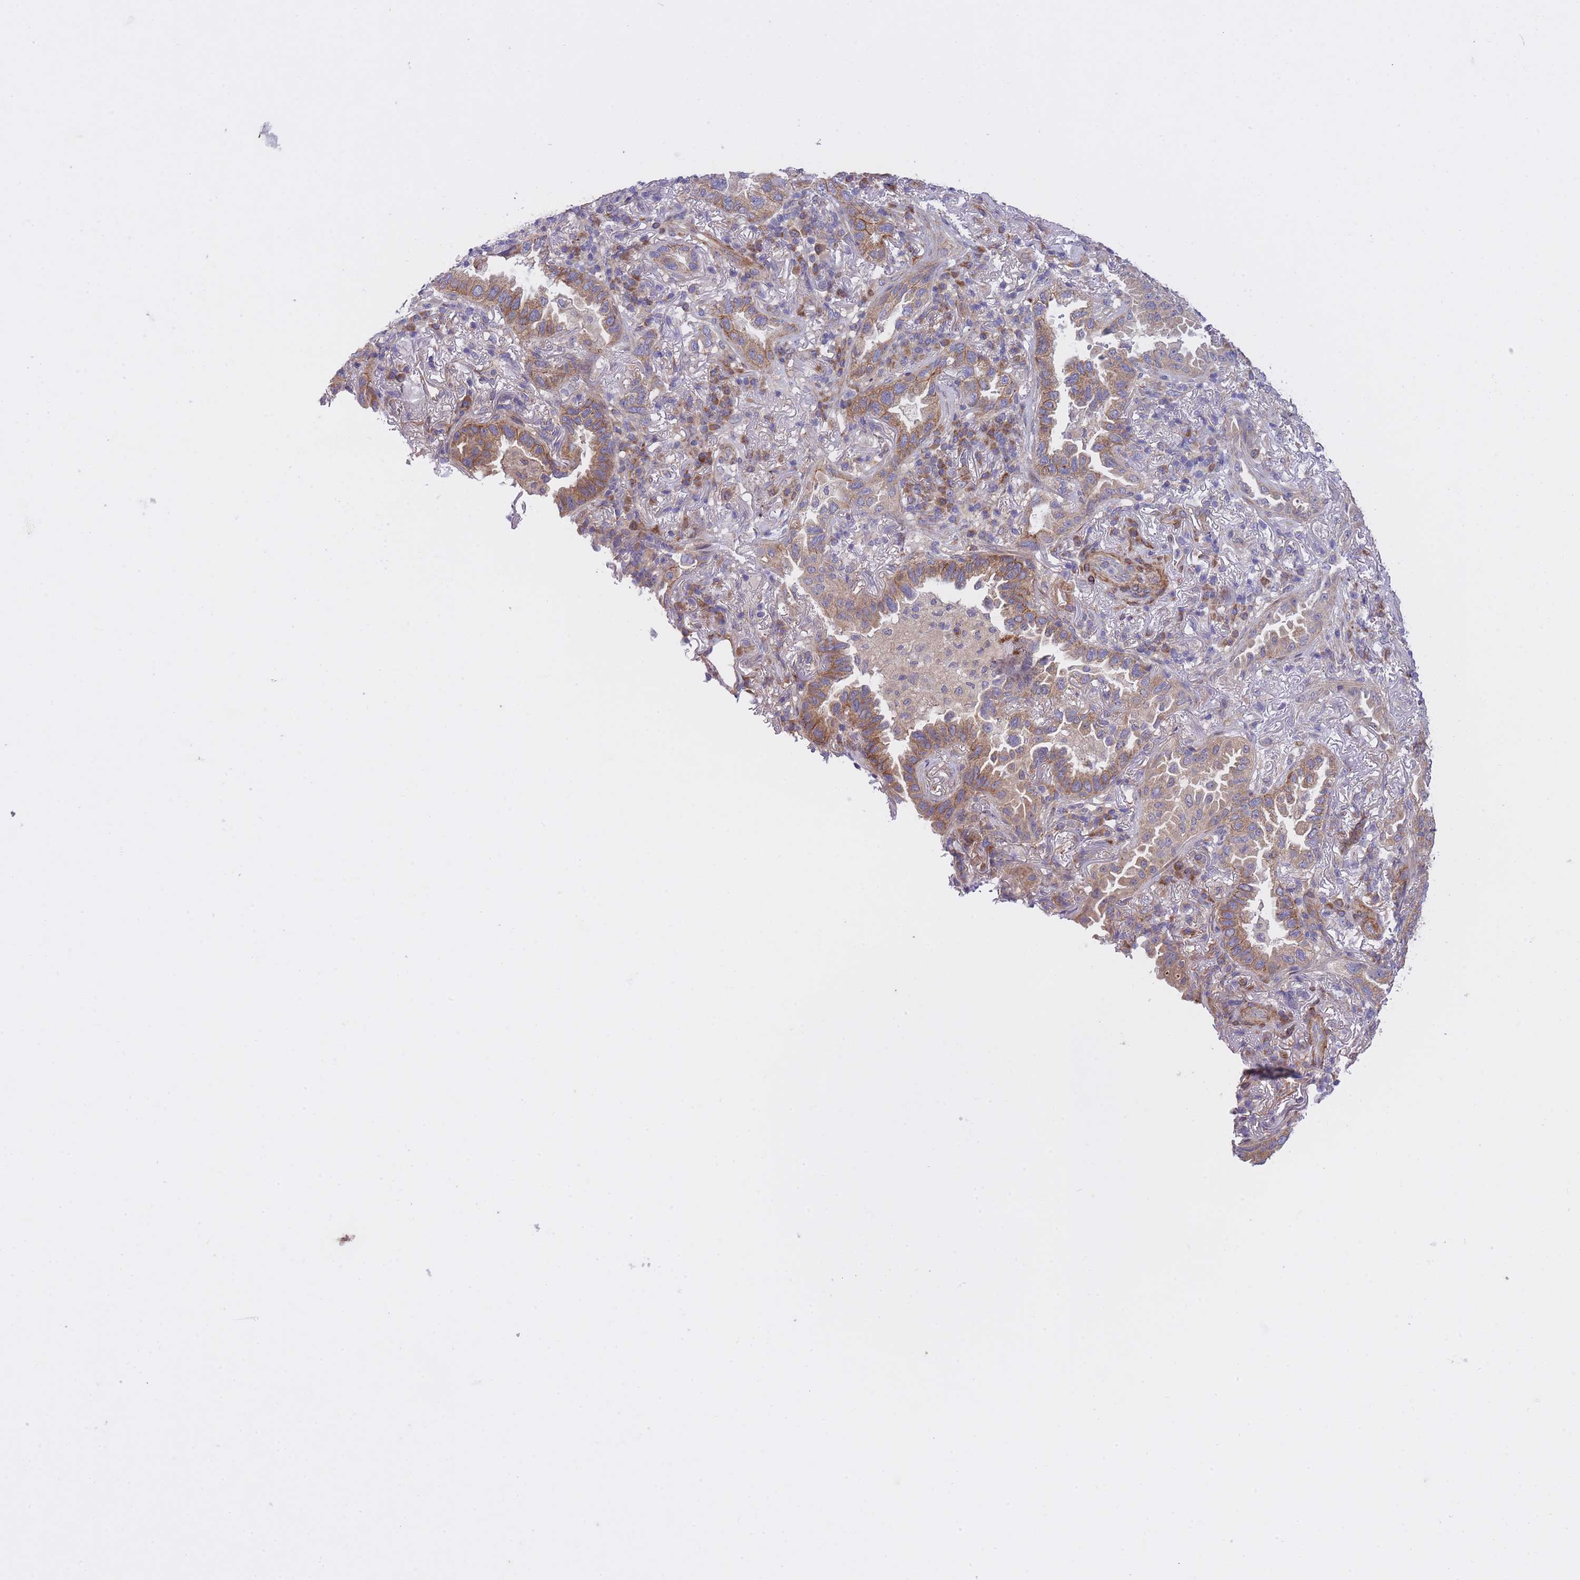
{"staining": {"intensity": "moderate", "quantity": ">75%", "location": "cytoplasmic/membranous"}, "tissue": "lung cancer", "cell_type": "Tumor cells", "image_type": "cancer", "snomed": [{"axis": "morphology", "description": "Adenocarcinoma, NOS"}, {"axis": "topography", "description": "Lung"}], "caption": "Protein expression analysis of human adenocarcinoma (lung) reveals moderate cytoplasmic/membranous positivity in about >75% of tumor cells.", "gene": "CHAC1", "patient": {"sex": "female", "age": 69}}